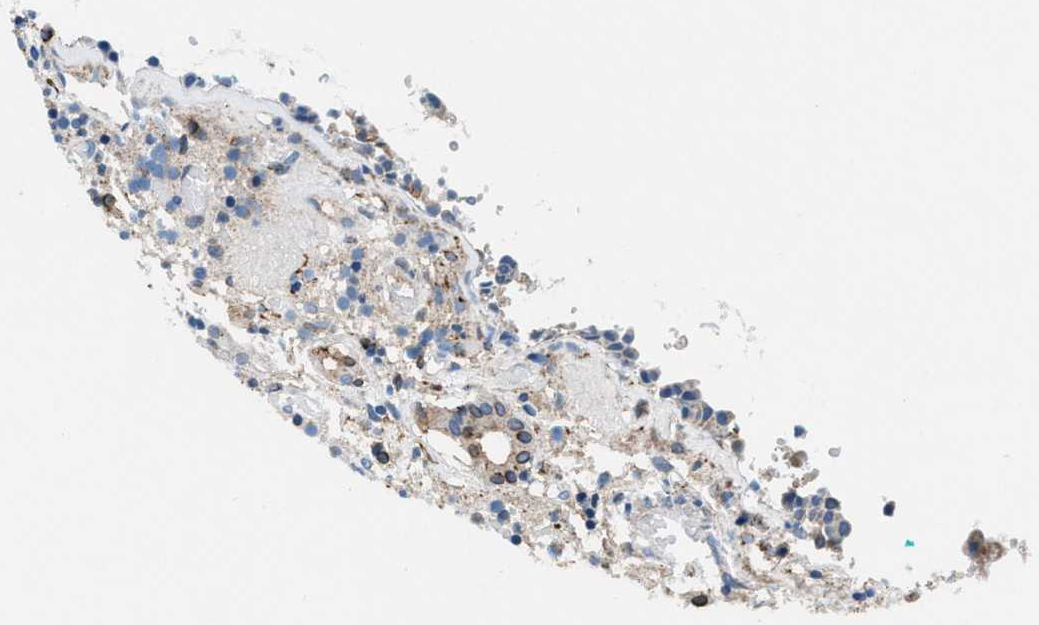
{"staining": {"intensity": "weak", "quantity": "<25%", "location": "cytoplasmic/membranous"}, "tissue": "nasopharynx", "cell_type": "Respiratory epithelial cells", "image_type": "normal", "snomed": [{"axis": "morphology", "description": "Normal tissue, NOS"}, {"axis": "morphology", "description": "Basal cell carcinoma"}, {"axis": "topography", "description": "Cartilage tissue"}, {"axis": "topography", "description": "Nasopharynx"}, {"axis": "topography", "description": "Oral tissue"}], "caption": "Immunohistochemistry photomicrograph of normal human nasopharynx stained for a protein (brown), which shows no staining in respiratory epithelial cells.", "gene": "SLFN11", "patient": {"sex": "female", "age": 77}}